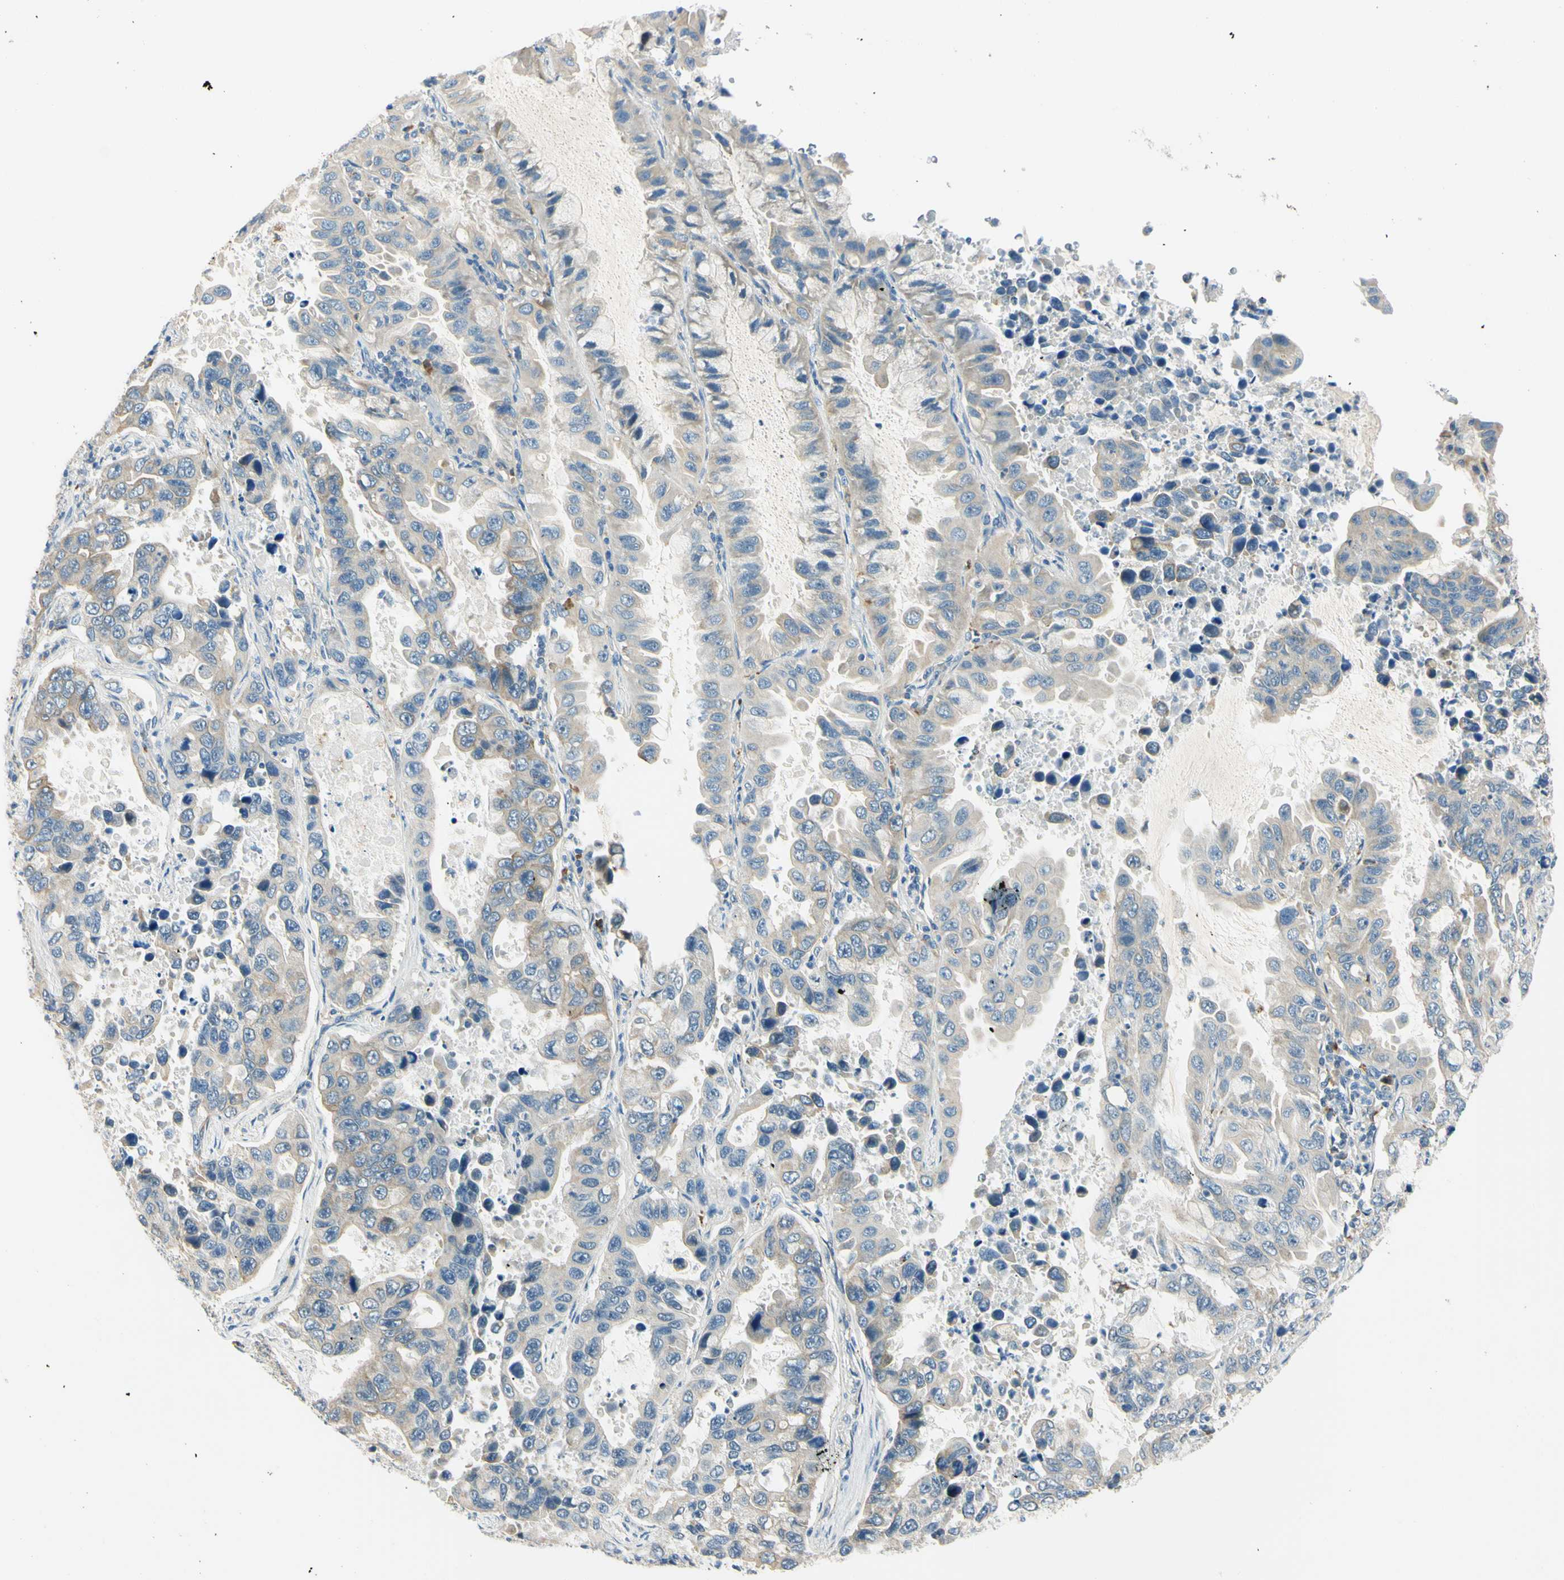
{"staining": {"intensity": "weak", "quantity": "<25%", "location": "cytoplasmic/membranous"}, "tissue": "lung cancer", "cell_type": "Tumor cells", "image_type": "cancer", "snomed": [{"axis": "morphology", "description": "Adenocarcinoma, NOS"}, {"axis": "topography", "description": "Lung"}], "caption": "This is a histopathology image of IHC staining of adenocarcinoma (lung), which shows no positivity in tumor cells.", "gene": "LAMA3", "patient": {"sex": "male", "age": 64}}